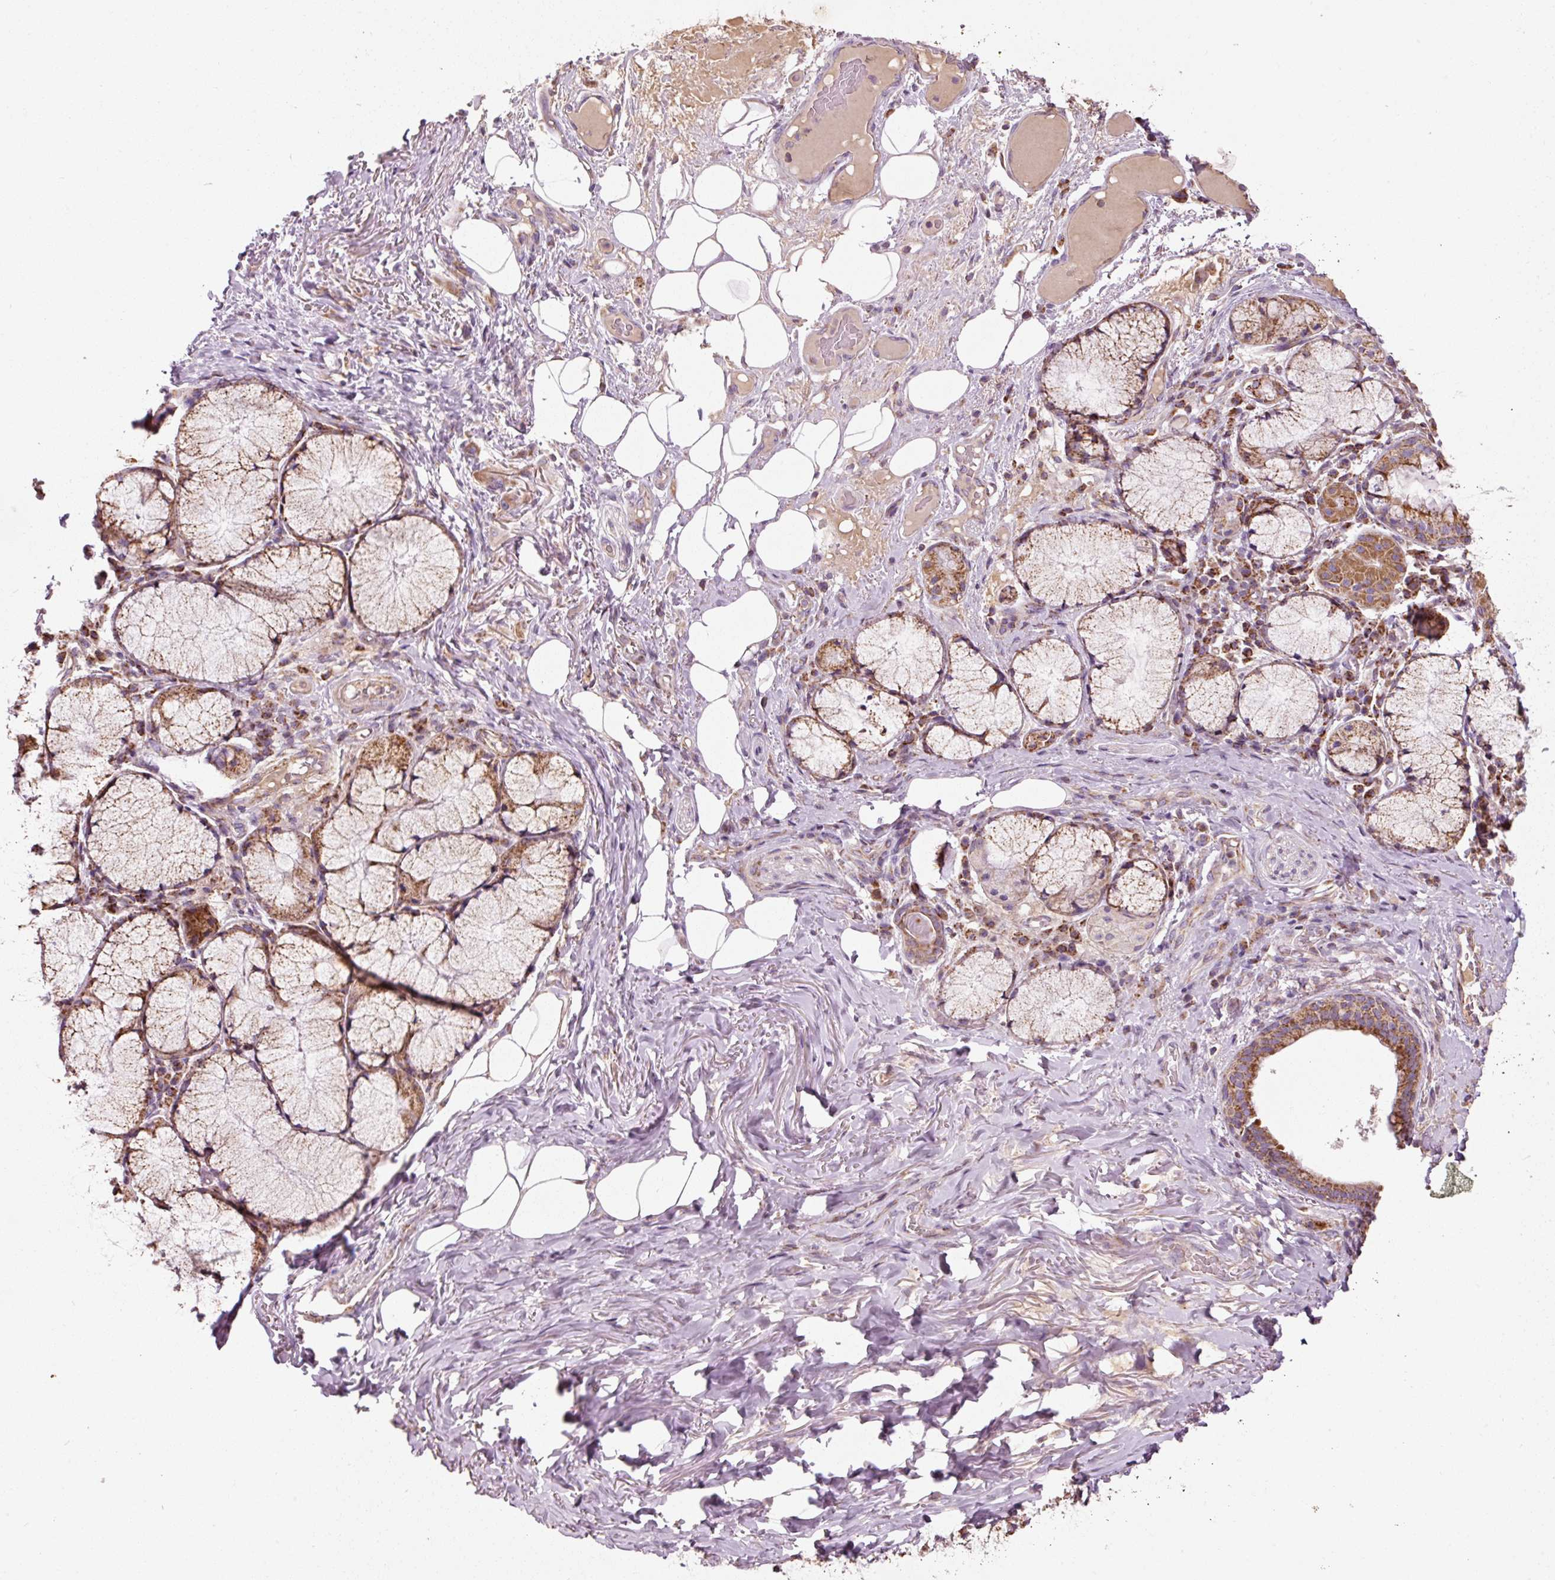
{"staining": {"intensity": "negative", "quantity": "none", "location": "none"}, "tissue": "adipose tissue", "cell_type": "Adipocytes", "image_type": "normal", "snomed": [{"axis": "morphology", "description": "Normal tissue, NOS"}, {"axis": "topography", "description": "Cartilage tissue"}, {"axis": "topography", "description": "Bronchus"}], "caption": "This is an immunohistochemistry photomicrograph of unremarkable human adipose tissue. There is no staining in adipocytes.", "gene": "NDUFB4", "patient": {"sex": "male", "age": 56}}